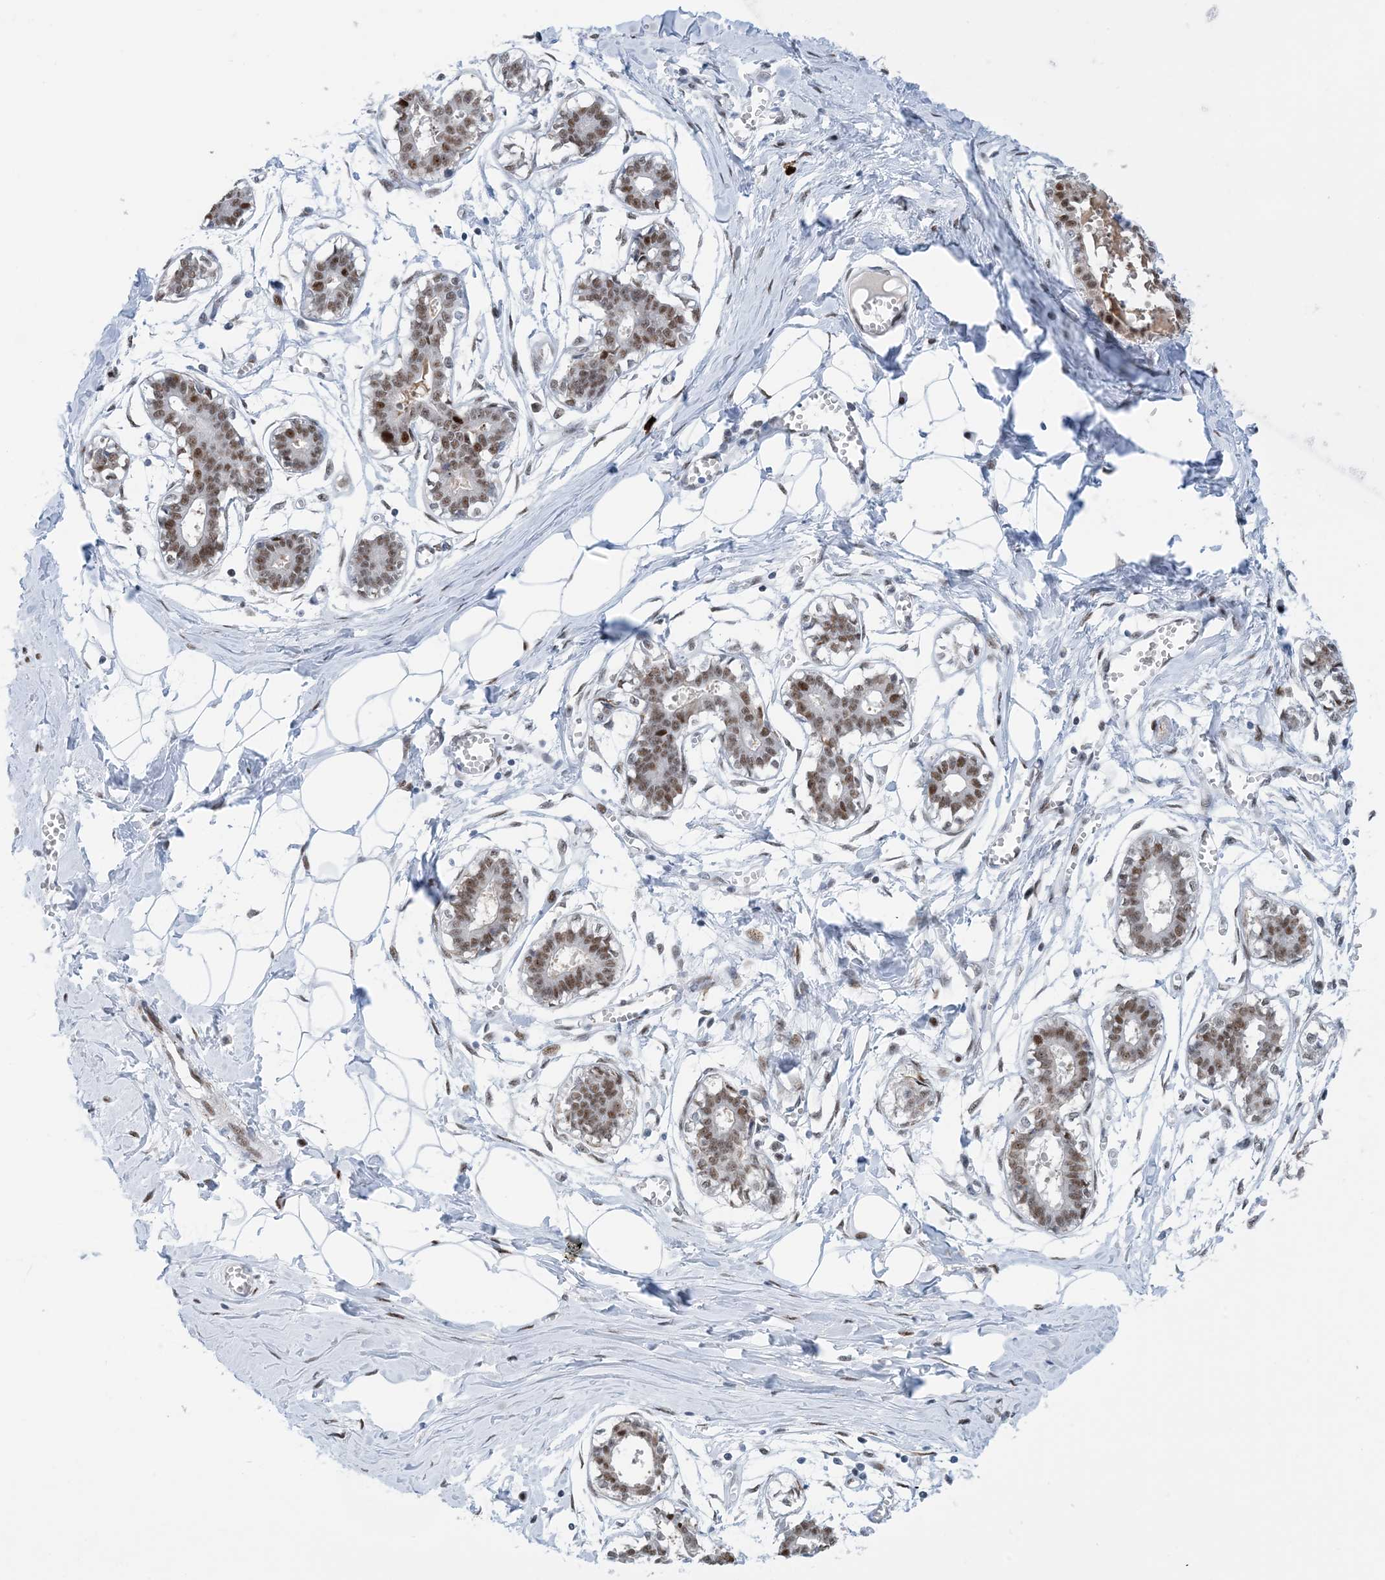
{"staining": {"intensity": "negative", "quantity": "none", "location": "none"}, "tissue": "breast", "cell_type": "Adipocytes", "image_type": "normal", "snomed": [{"axis": "morphology", "description": "Normal tissue, NOS"}, {"axis": "topography", "description": "Breast"}], "caption": "Normal breast was stained to show a protein in brown. There is no significant staining in adipocytes. (DAB immunohistochemistry (IHC), high magnification).", "gene": "HEMK1", "patient": {"sex": "female", "age": 27}}